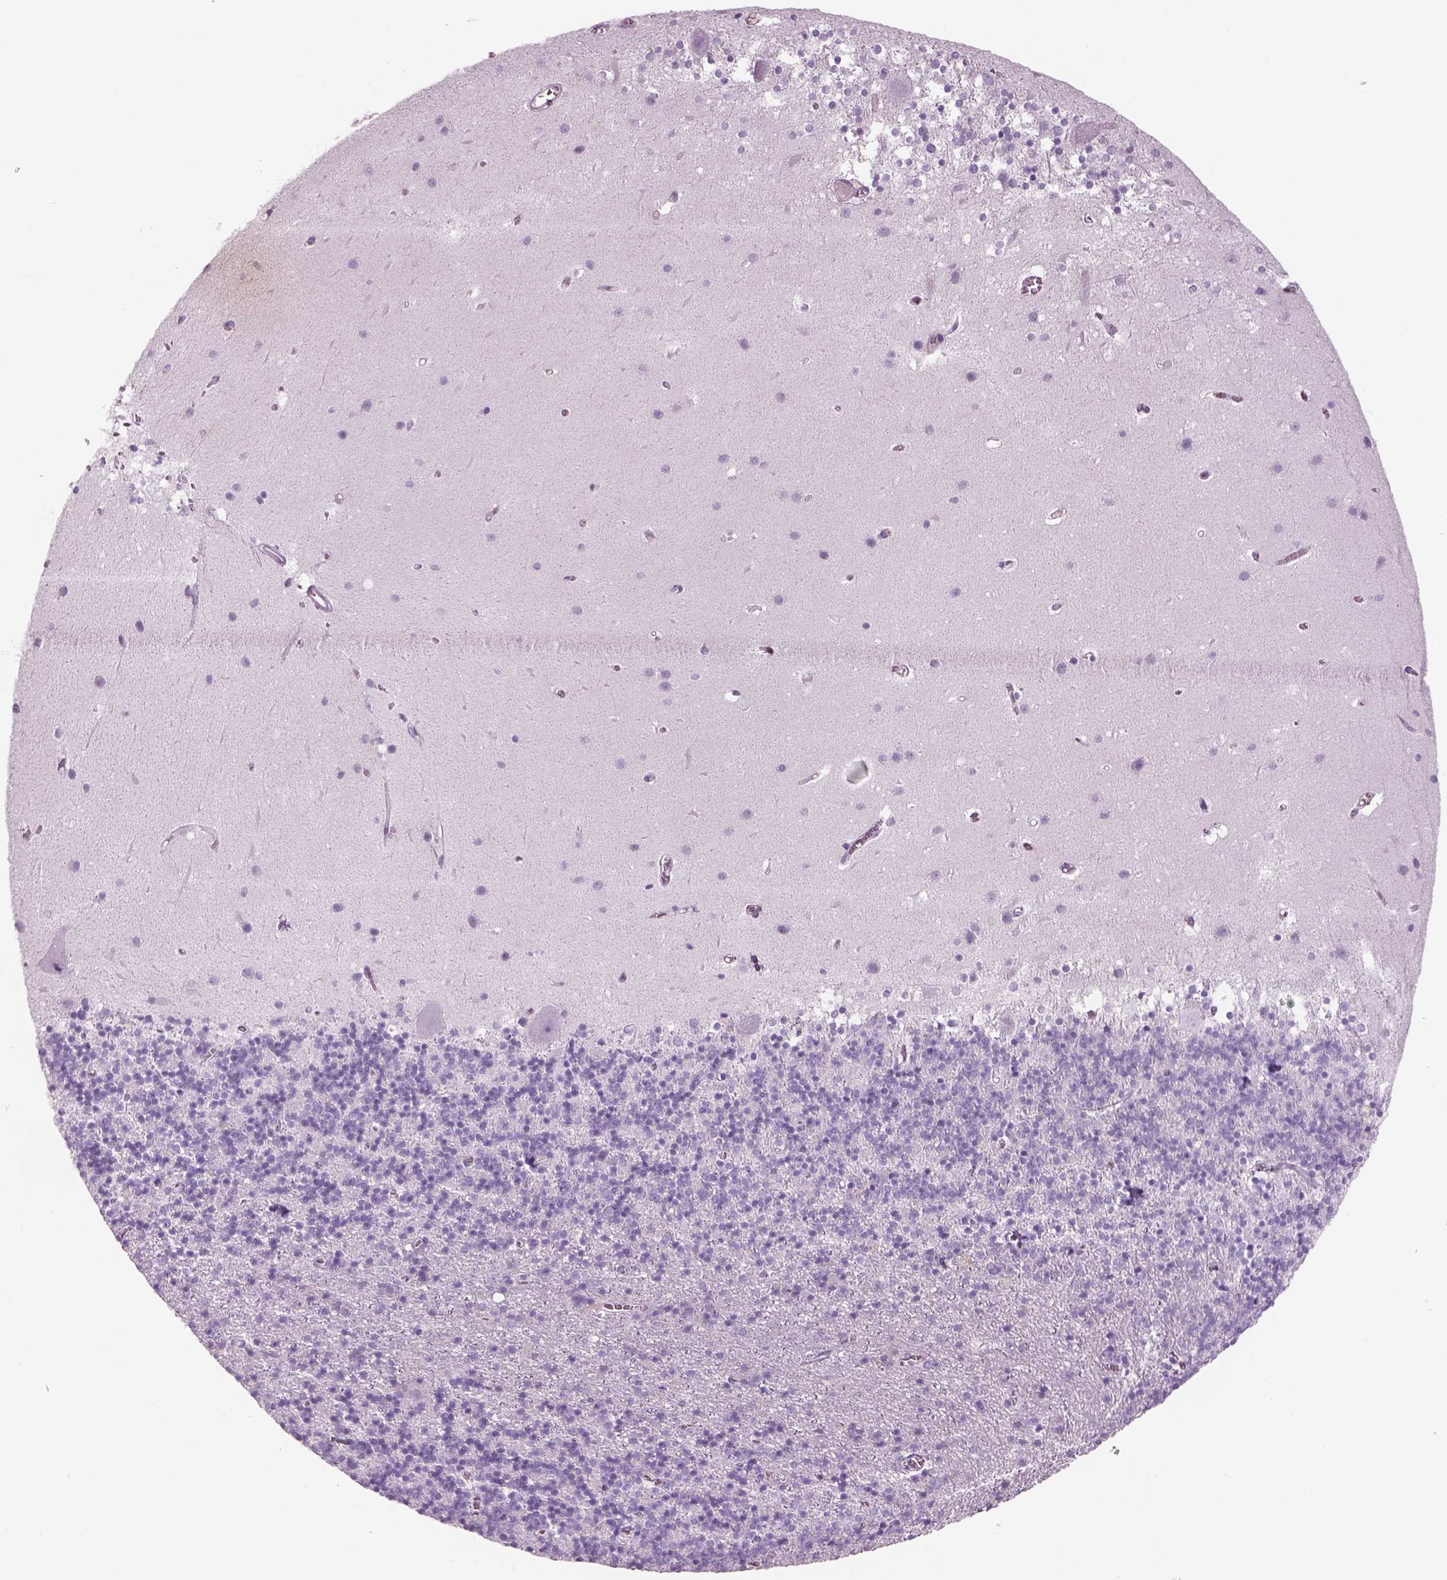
{"staining": {"intensity": "negative", "quantity": "none", "location": "none"}, "tissue": "cerebellum", "cell_type": "Cells in granular layer", "image_type": "normal", "snomed": [{"axis": "morphology", "description": "Normal tissue, NOS"}, {"axis": "topography", "description": "Cerebellum"}], "caption": "IHC of unremarkable human cerebellum reveals no positivity in cells in granular layer. (Brightfield microscopy of DAB IHC at high magnification).", "gene": "GAS2L2", "patient": {"sex": "male", "age": 70}}